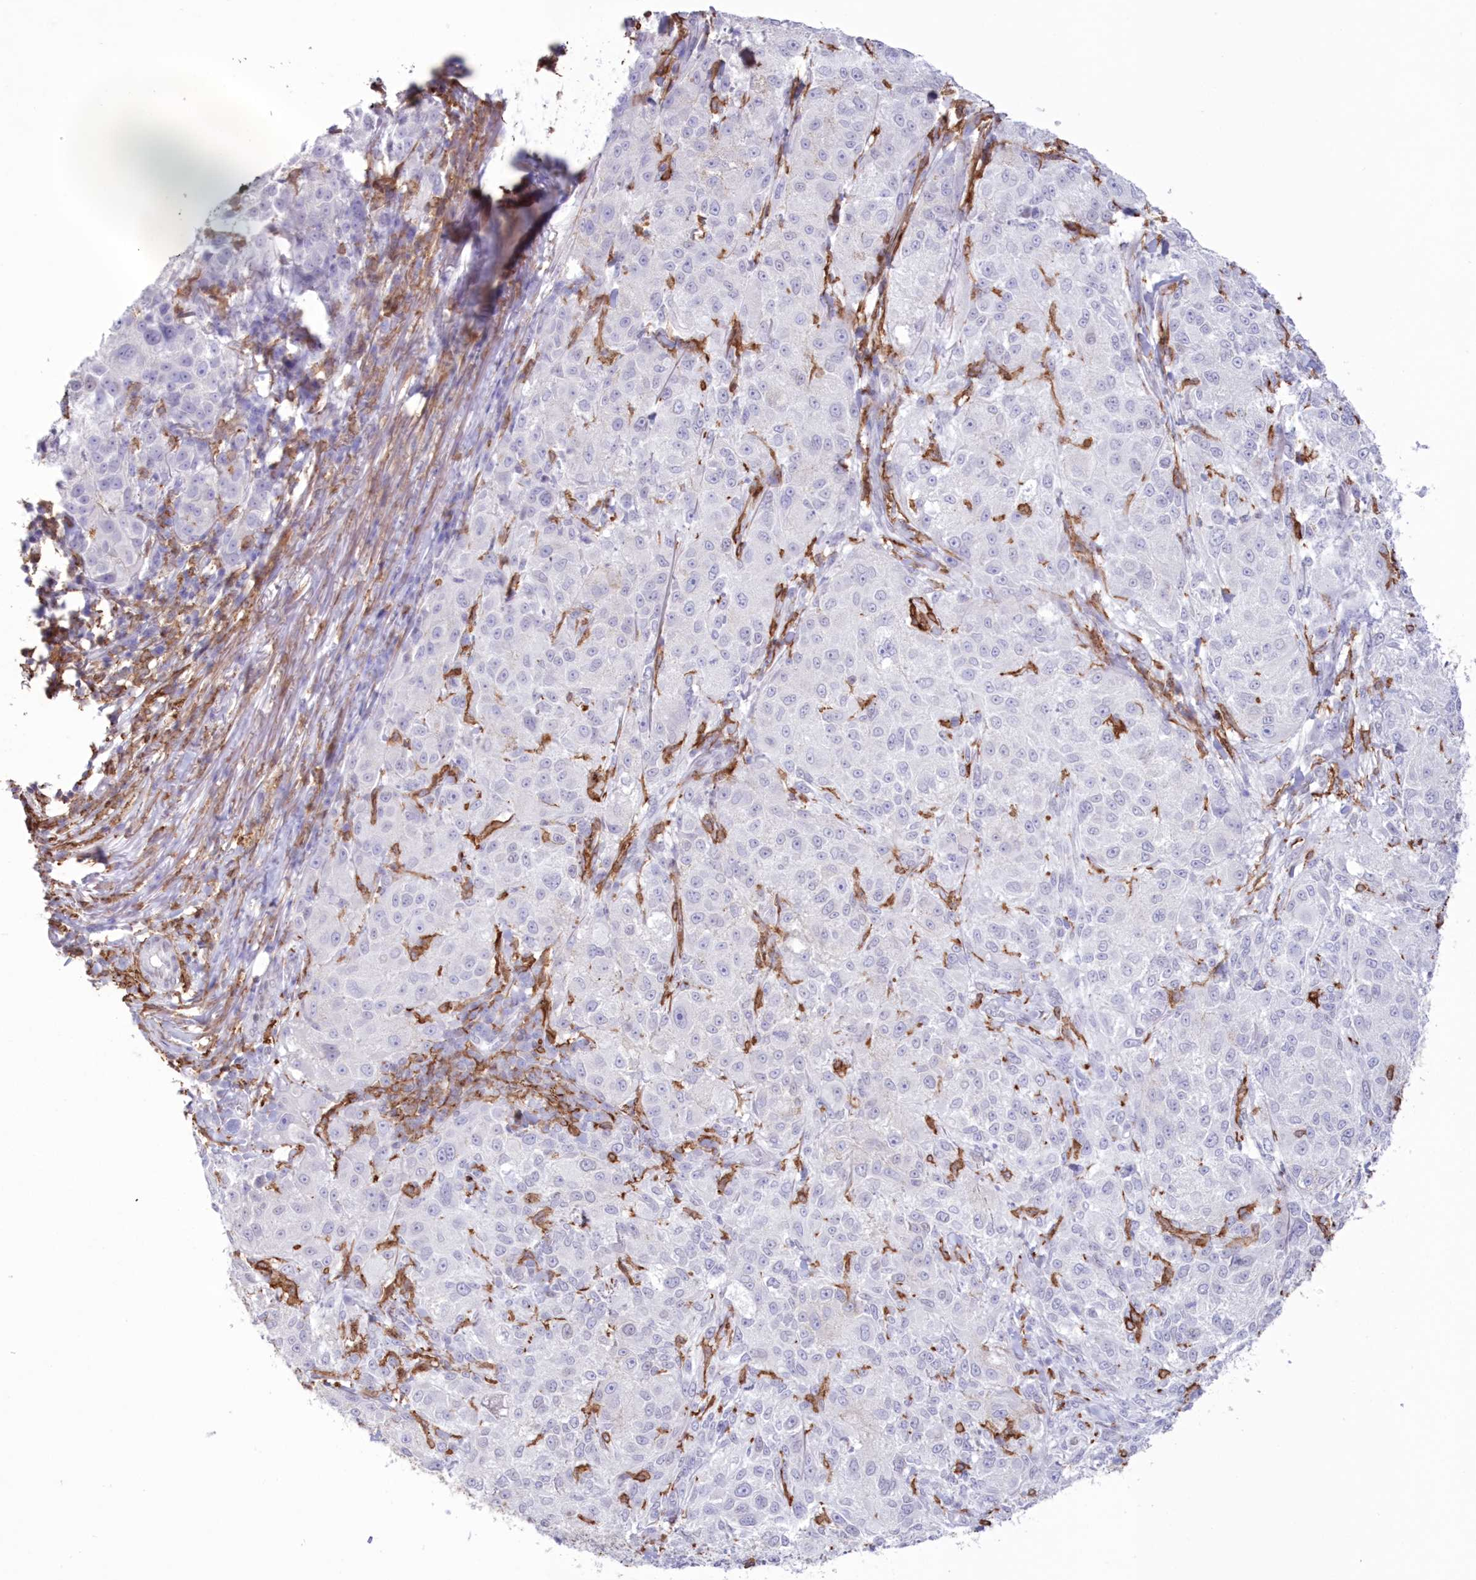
{"staining": {"intensity": "negative", "quantity": "none", "location": "none"}, "tissue": "melanoma", "cell_type": "Tumor cells", "image_type": "cancer", "snomed": [{"axis": "morphology", "description": "Necrosis, NOS"}, {"axis": "morphology", "description": "Malignant melanoma, NOS"}, {"axis": "topography", "description": "Skin"}], "caption": "IHC of human melanoma reveals no staining in tumor cells.", "gene": "C11orf1", "patient": {"sex": "female", "age": 87}}